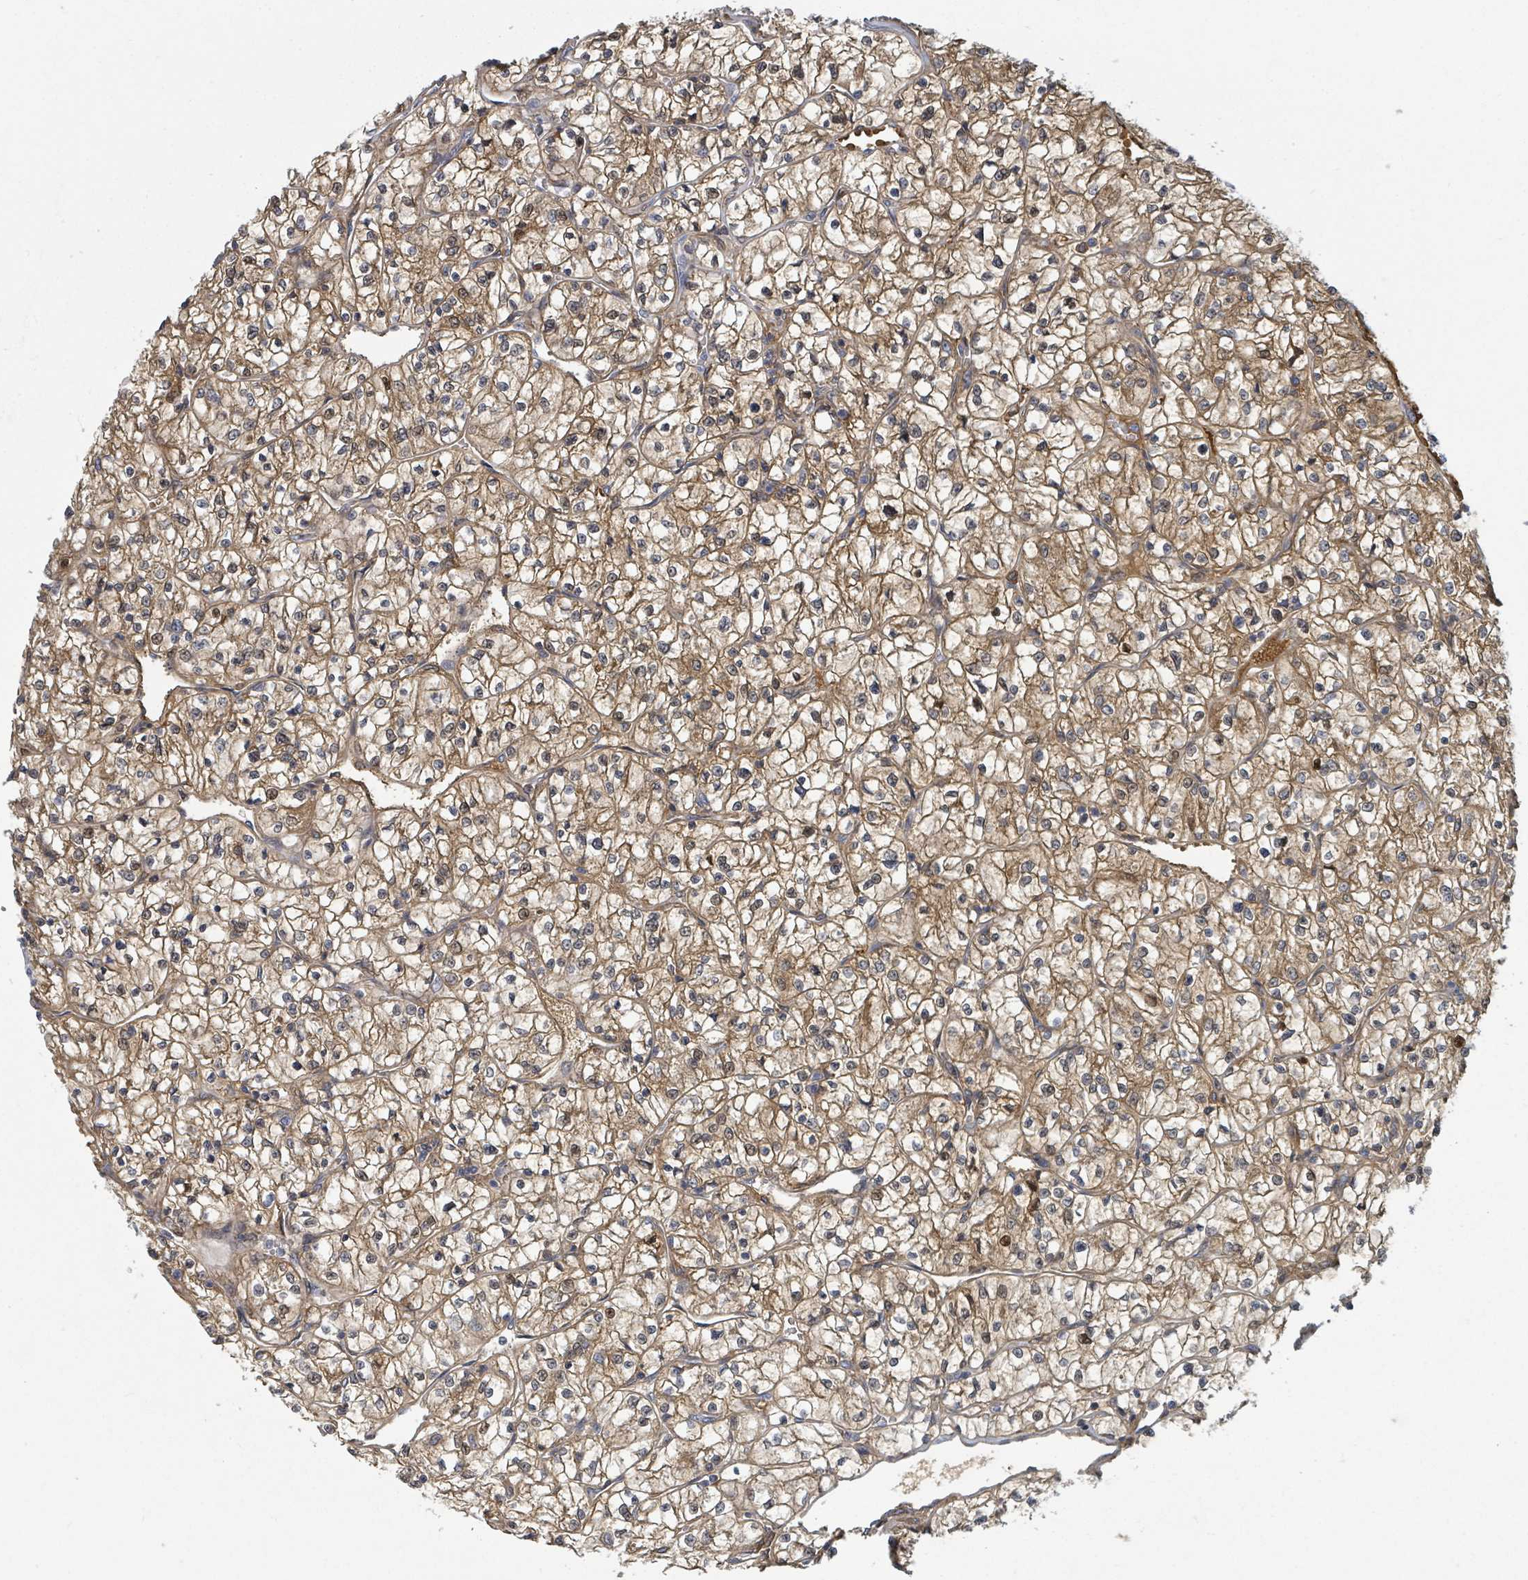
{"staining": {"intensity": "moderate", "quantity": ">75%", "location": "cytoplasmic/membranous,nuclear"}, "tissue": "renal cancer", "cell_type": "Tumor cells", "image_type": "cancer", "snomed": [{"axis": "morphology", "description": "Adenocarcinoma, NOS"}, {"axis": "topography", "description": "Kidney"}], "caption": "The photomicrograph shows a brown stain indicating the presence of a protein in the cytoplasmic/membranous and nuclear of tumor cells in adenocarcinoma (renal).", "gene": "GABBR1", "patient": {"sex": "female", "age": 64}}